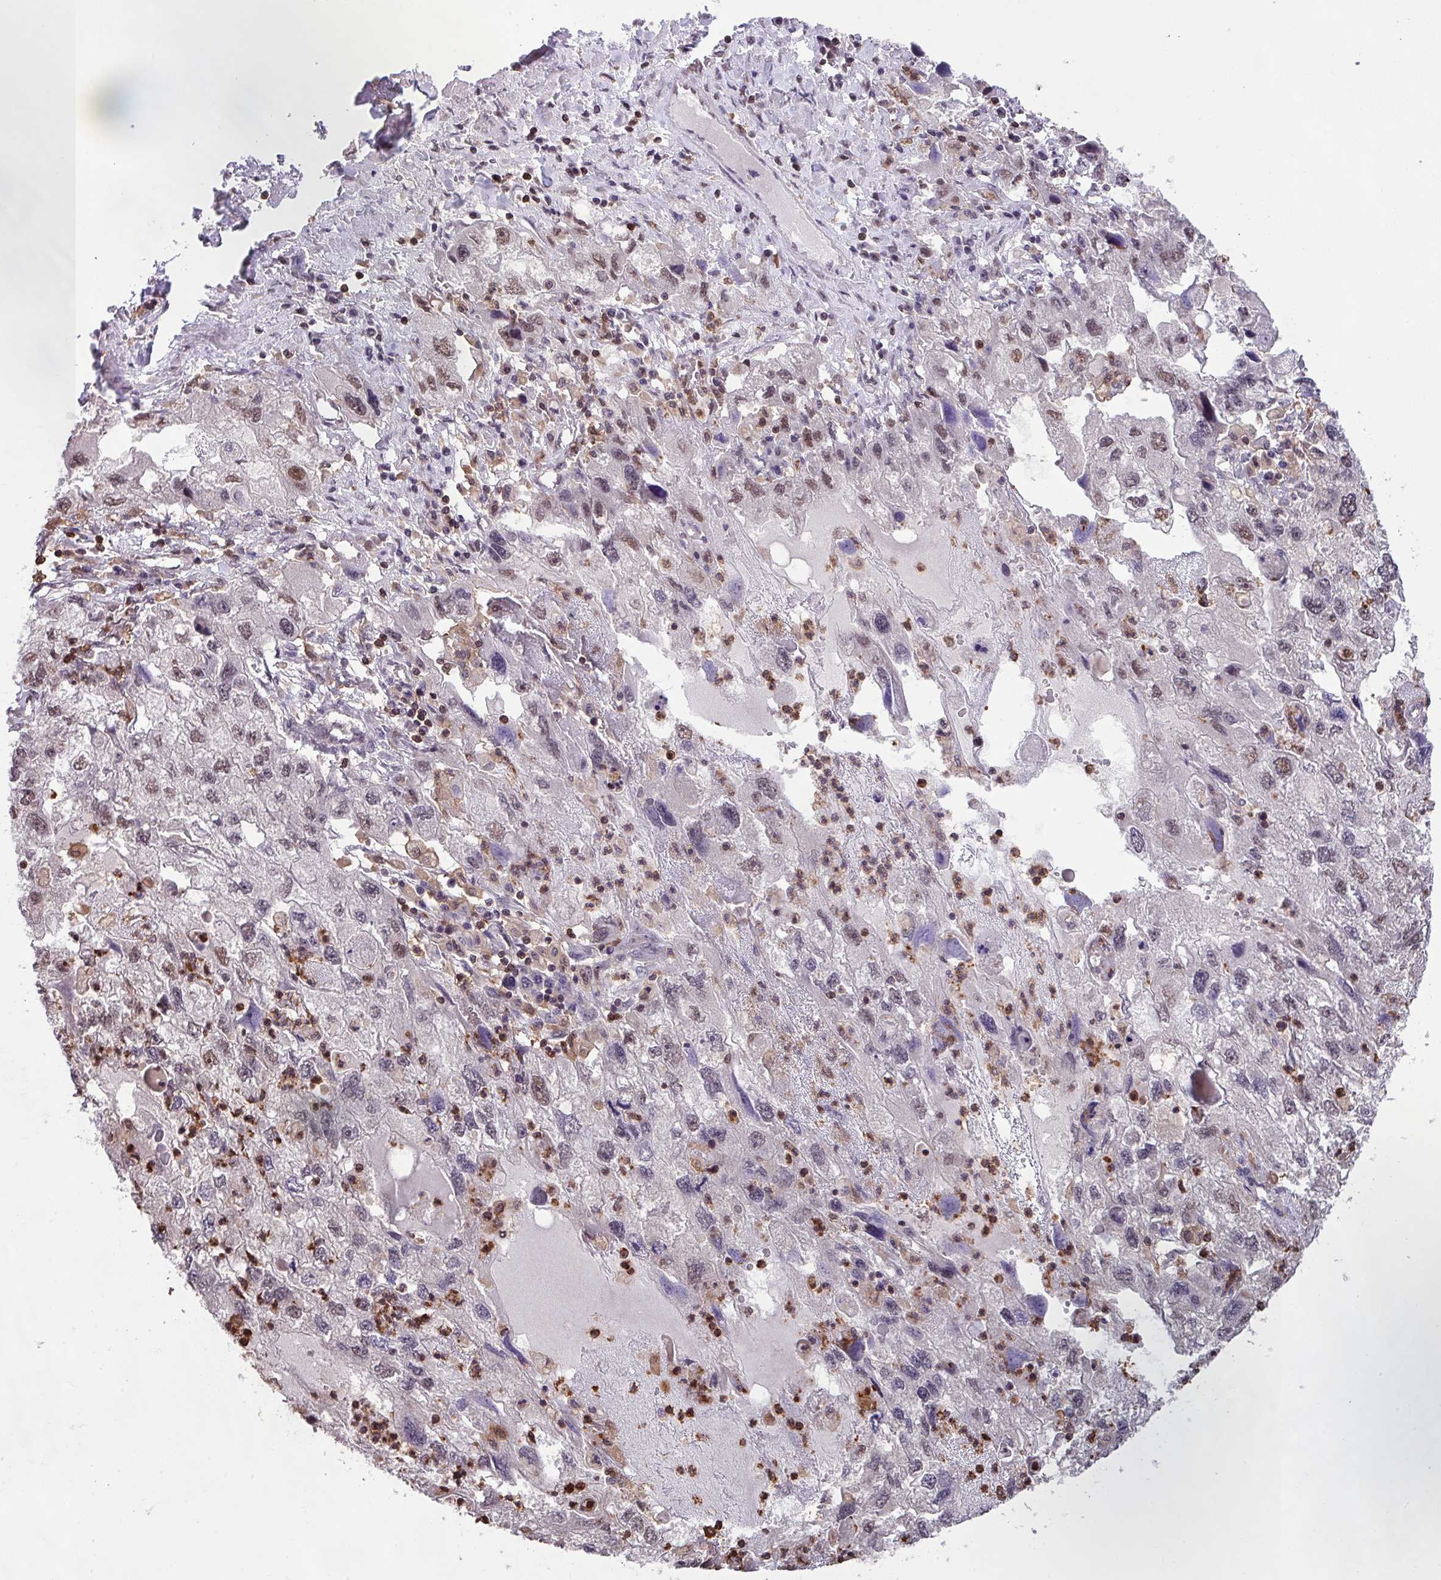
{"staining": {"intensity": "weak", "quantity": "<25%", "location": "nuclear"}, "tissue": "endometrial cancer", "cell_type": "Tumor cells", "image_type": "cancer", "snomed": [{"axis": "morphology", "description": "Adenocarcinoma, NOS"}, {"axis": "topography", "description": "Endometrium"}], "caption": "Endometrial cancer was stained to show a protein in brown. There is no significant staining in tumor cells.", "gene": "GON7", "patient": {"sex": "female", "age": 49}}